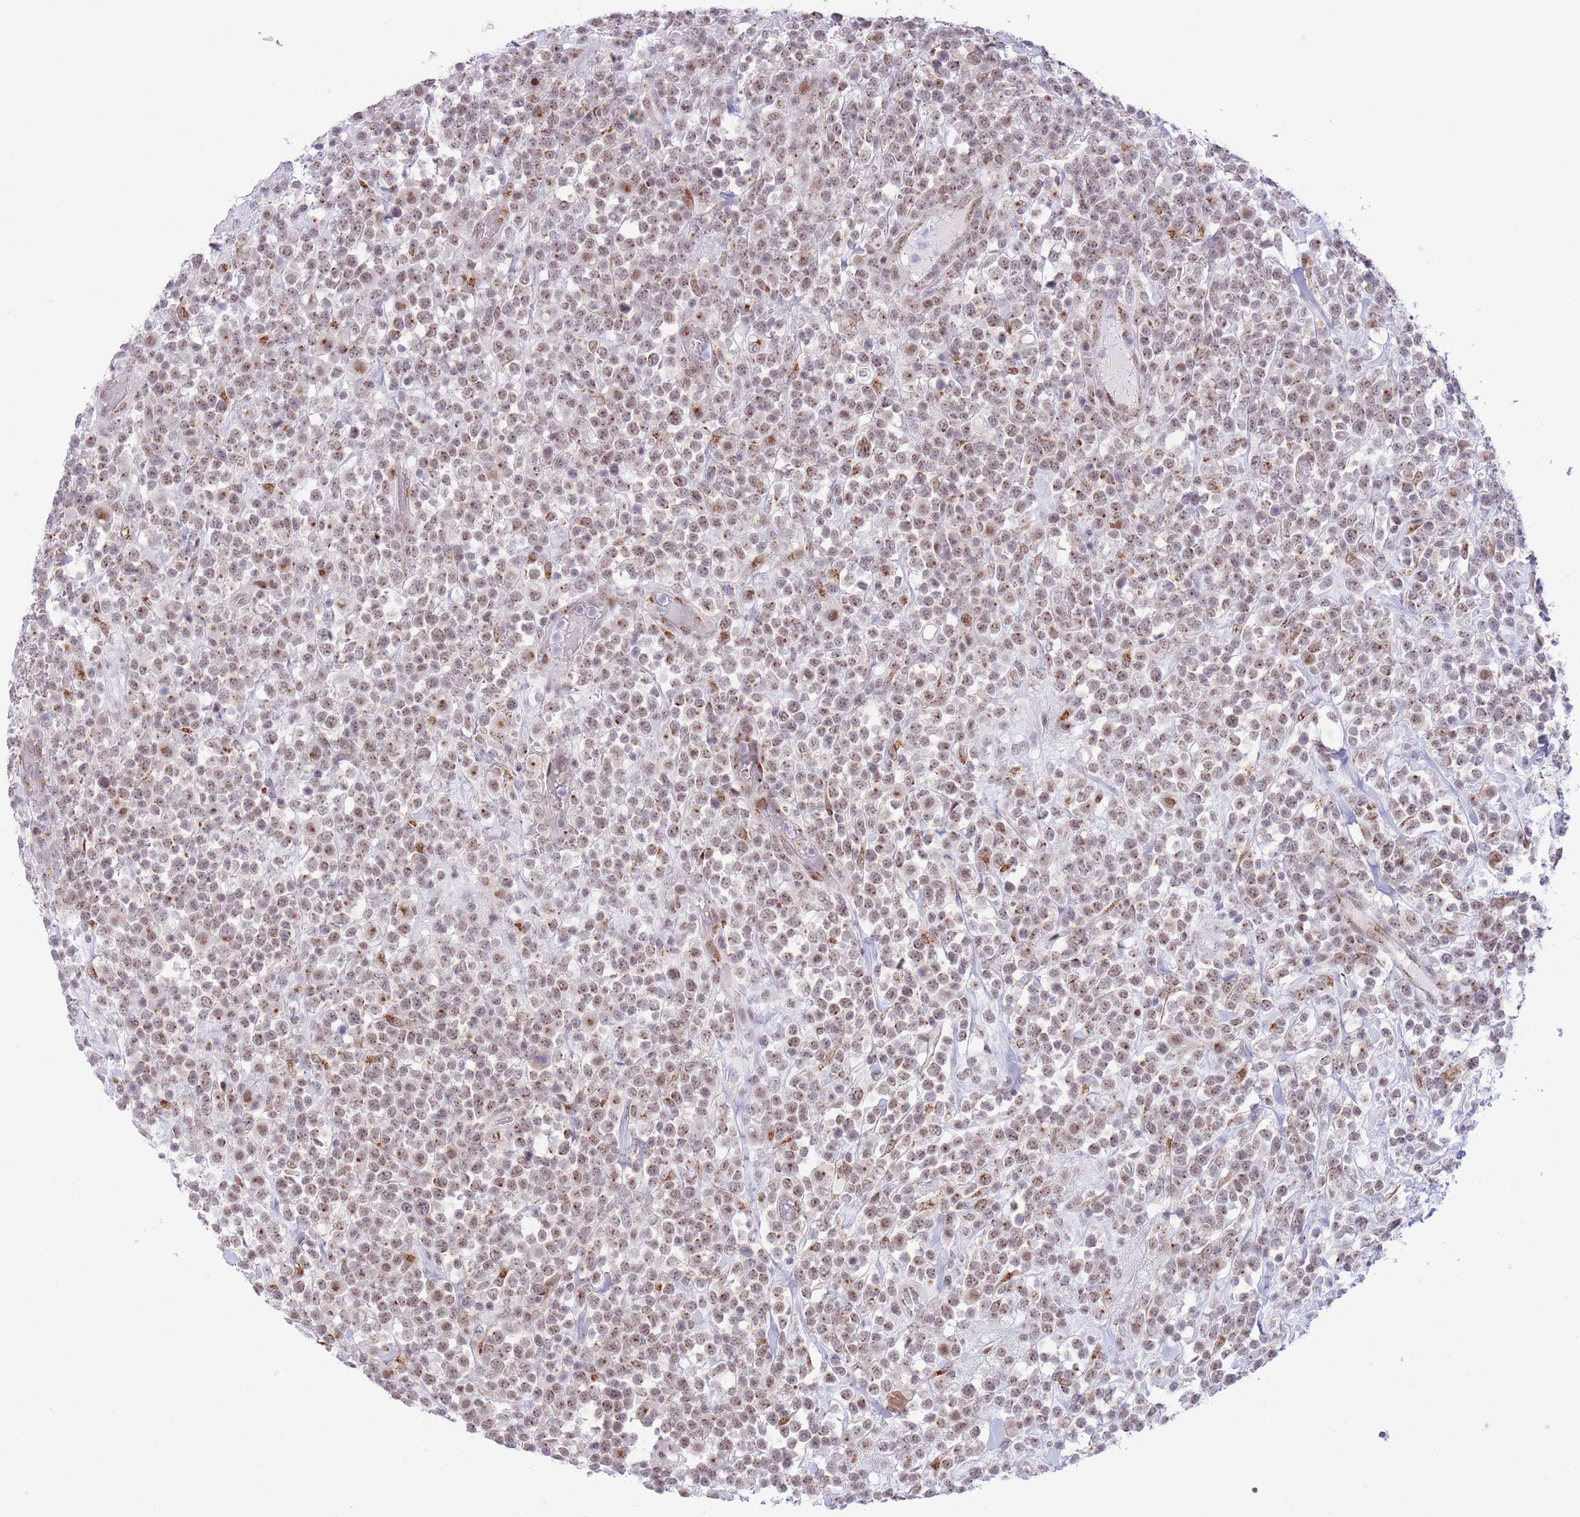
{"staining": {"intensity": "moderate", "quantity": ">75%", "location": "cytoplasmic/membranous,nuclear"}, "tissue": "lymphoma", "cell_type": "Tumor cells", "image_type": "cancer", "snomed": [{"axis": "morphology", "description": "Malignant lymphoma, non-Hodgkin's type, High grade"}, {"axis": "topography", "description": "Colon"}], "caption": "IHC of lymphoma displays medium levels of moderate cytoplasmic/membranous and nuclear expression in approximately >75% of tumor cells. (Brightfield microscopy of DAB IHC at high magnification).", "gene": "INO80C", "patient": {"sex": "female", "age": 53}}